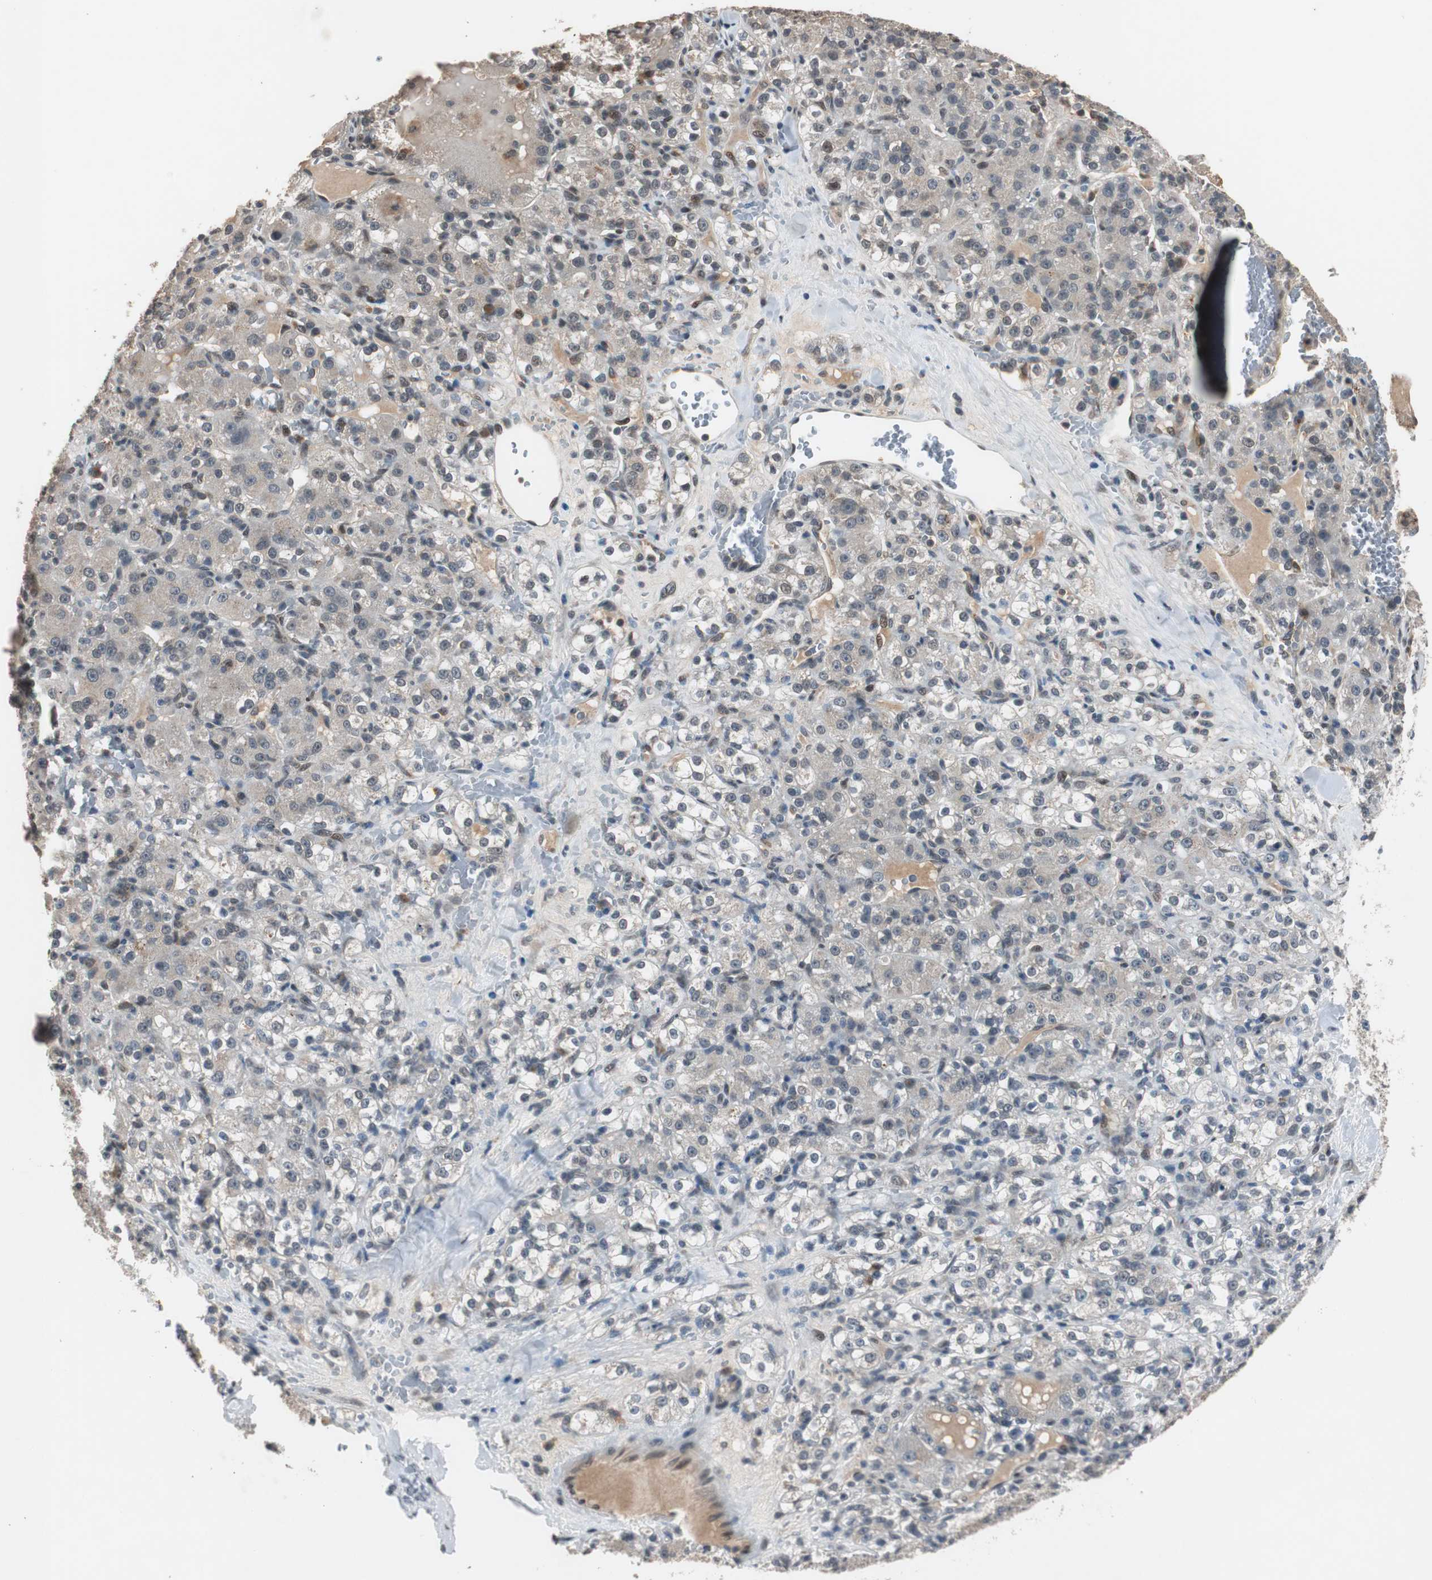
{"staining": {"intensity": "negative", "quantity": "none", "location": "none"}, "tissue": "renal cancer", "cell_type": "Tumor cells", "image_type": "cancer", "snomed": [{"axis": "morphology", "description": "Normal tissue, NOS"}, {"axis": "morphology", "description": "Adenocarcinoma, NOS"}, {"axis": "topography", "description": "Kidney"}], "caption": "Immunohistochemical staining of adenocarcinoma (renal) displays no significant staining in tumor cells. (DAB immunohistochemistry, high magnification).", "gene": "BOLA1", "patient": {"sex": "male", "age": 61}}